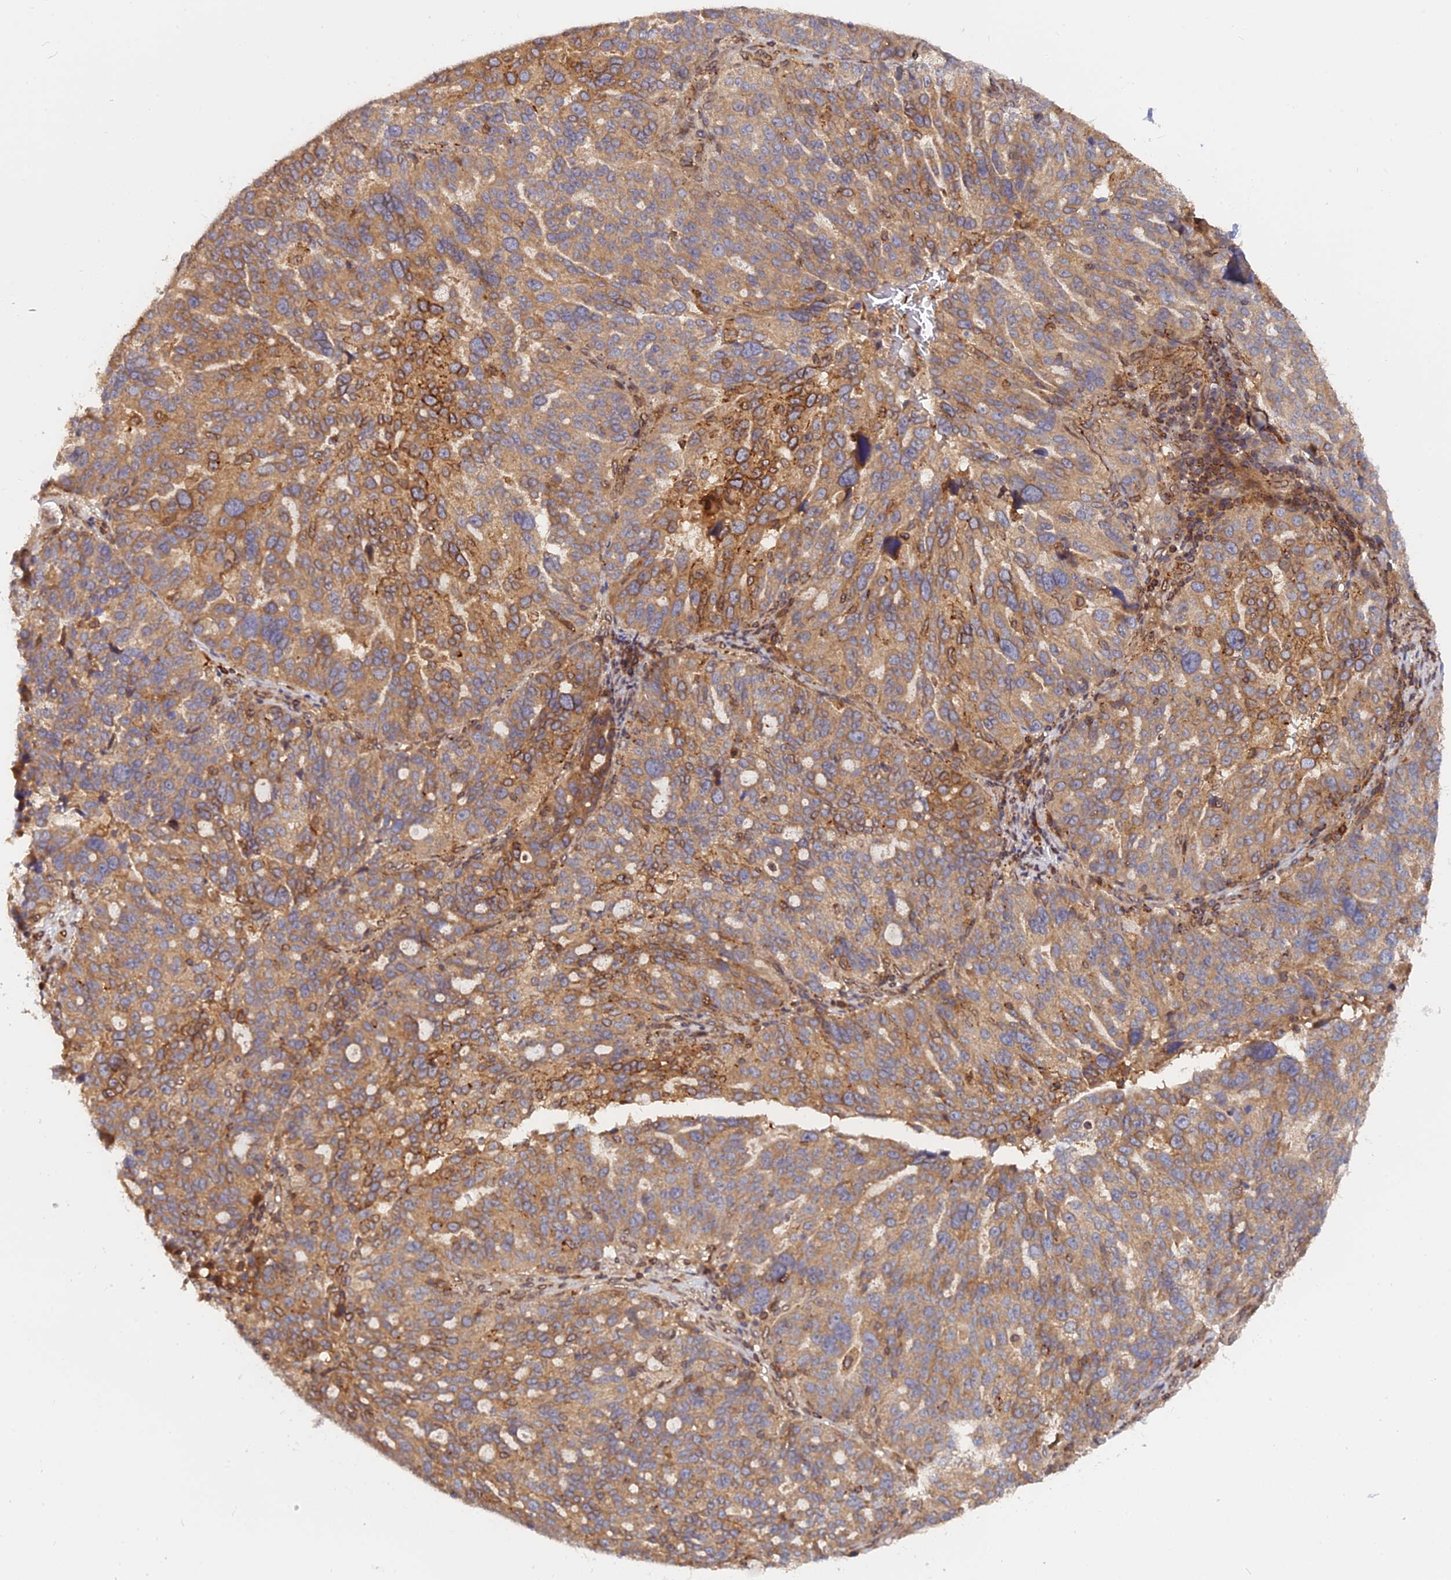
{"staining": {"intensity": "moderate", "quantity": ">75%", "location": "cytoplasmic/membranous"}, "tissue": "ovarian cancer", "cell_type": "Tumor cells", "image_type": "cancer", "snomed": [{"axis": "morphology", "description": "Cystadenocarcinoma, serous, NOS"}, {"axis": "topography", "description": "Ovary"}], "caption": "DAB immunohistochemical staining of ovarian serous cystadenocarcinoma displays moderate cytoplasmic/membranous protein positivity in approximately >75% of tumor cells.", "gene": "IL21R", "patient": {"sex": "female", "age": 59}}